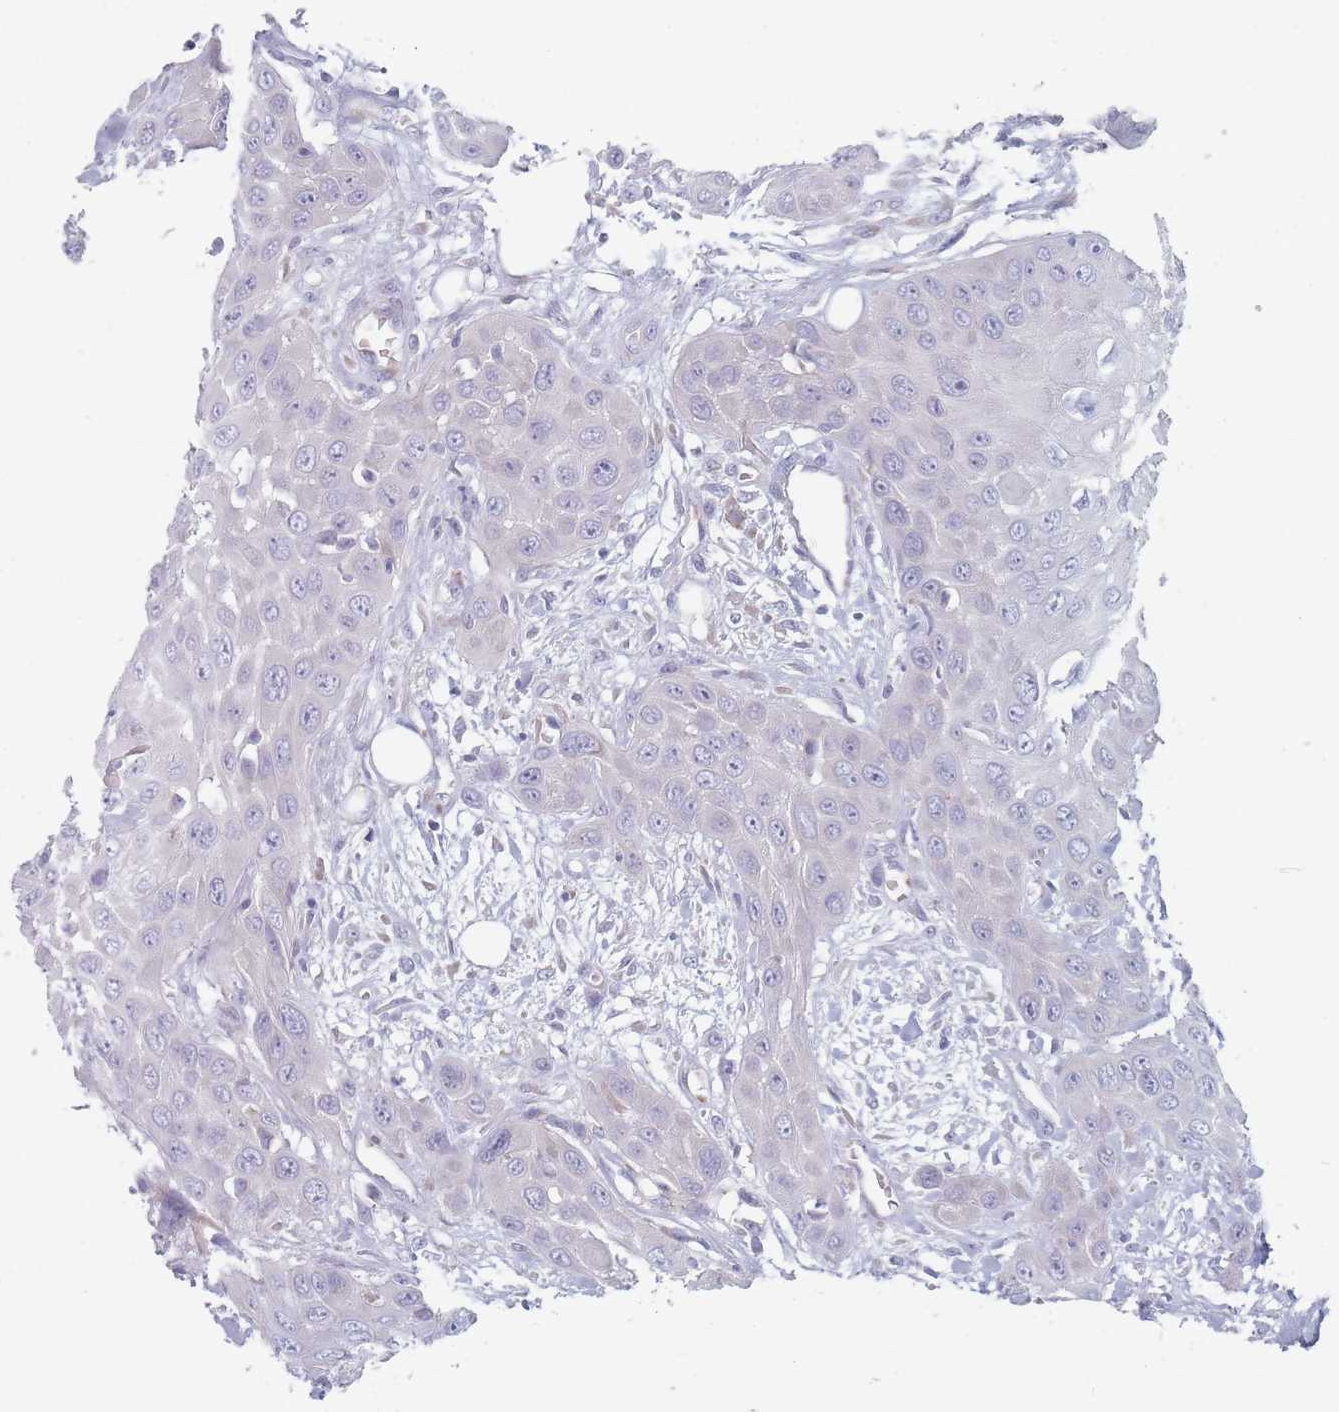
{"staining": {"intensity": "negative", "quantity": "none", "location": "none"}, "tissue": "head and neck cancer", "cell_type": "Tumor cells", "image_type": "cancer", "snomed": [{"axis": "morphology", "description": "Squamous cell carcinoma, NOS"}, {"axis": "topography", "description": "Head-Neck"}], "caption": "The immunohistochemistry (IHC) photomicrograph has no significant expression in tumor cells of head and neck squamous cell carcinoma tissue.", "gene": "SPATS1", "patient": {"sex": "male", "age": 81}}